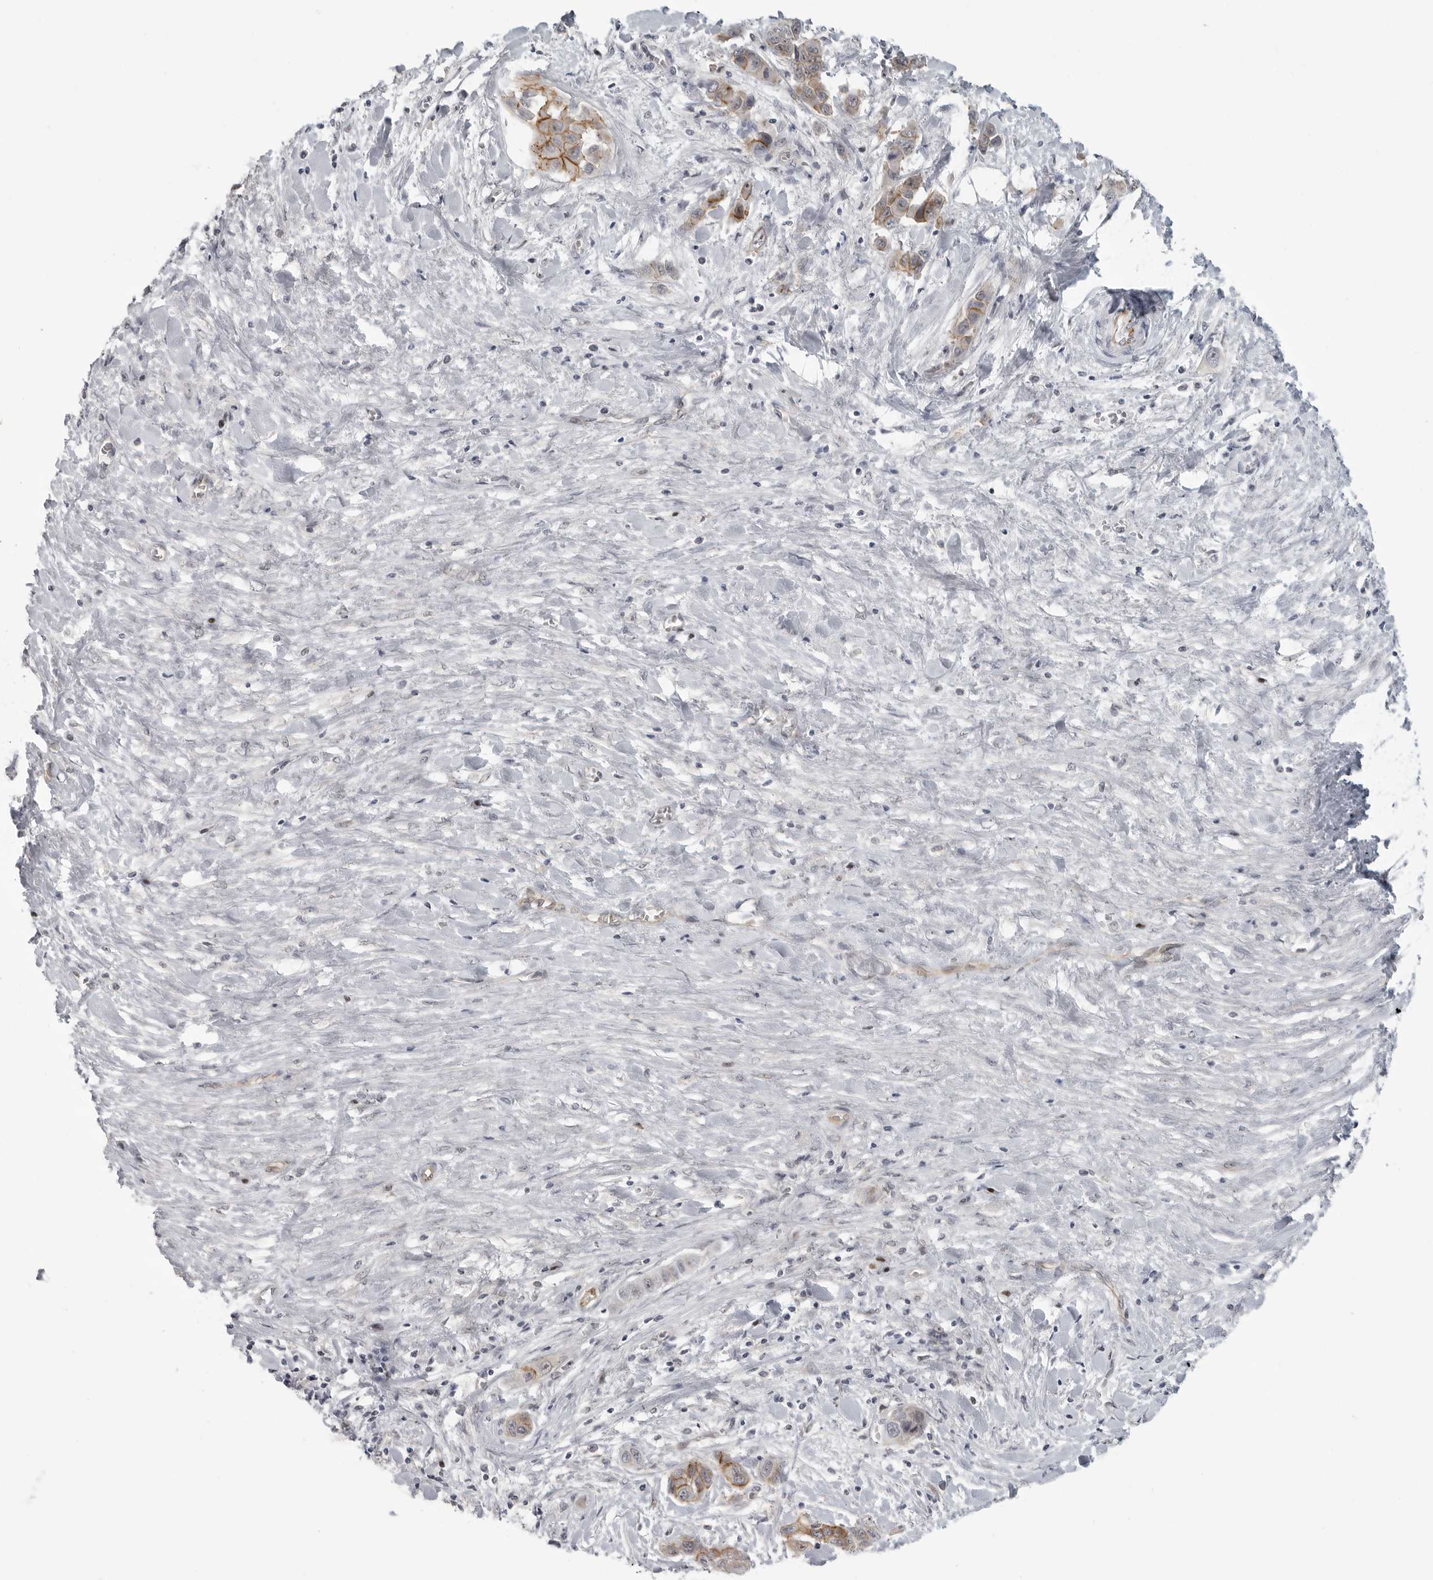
{"staining": {"intensity": "moderate", "quantity": "25%-75%", "location": "cytoplasmic/membranous"}, "tissue": "liver cancer", "cell_type": "Tumor cells", "image_type": "cancer", "snomed": [{"axis": "morphology", "description": "Cholangiocarcinoma"}, {"axis": "topography", "description": "Liver"}], "caption": "A photomicrograph of liver cancer stained for a protein reveals moderate cytoplasmic/membranous brown staining in tumor cells.", "gene": "CEP295NL", "patient": {"sex": "female", "age": 52}}